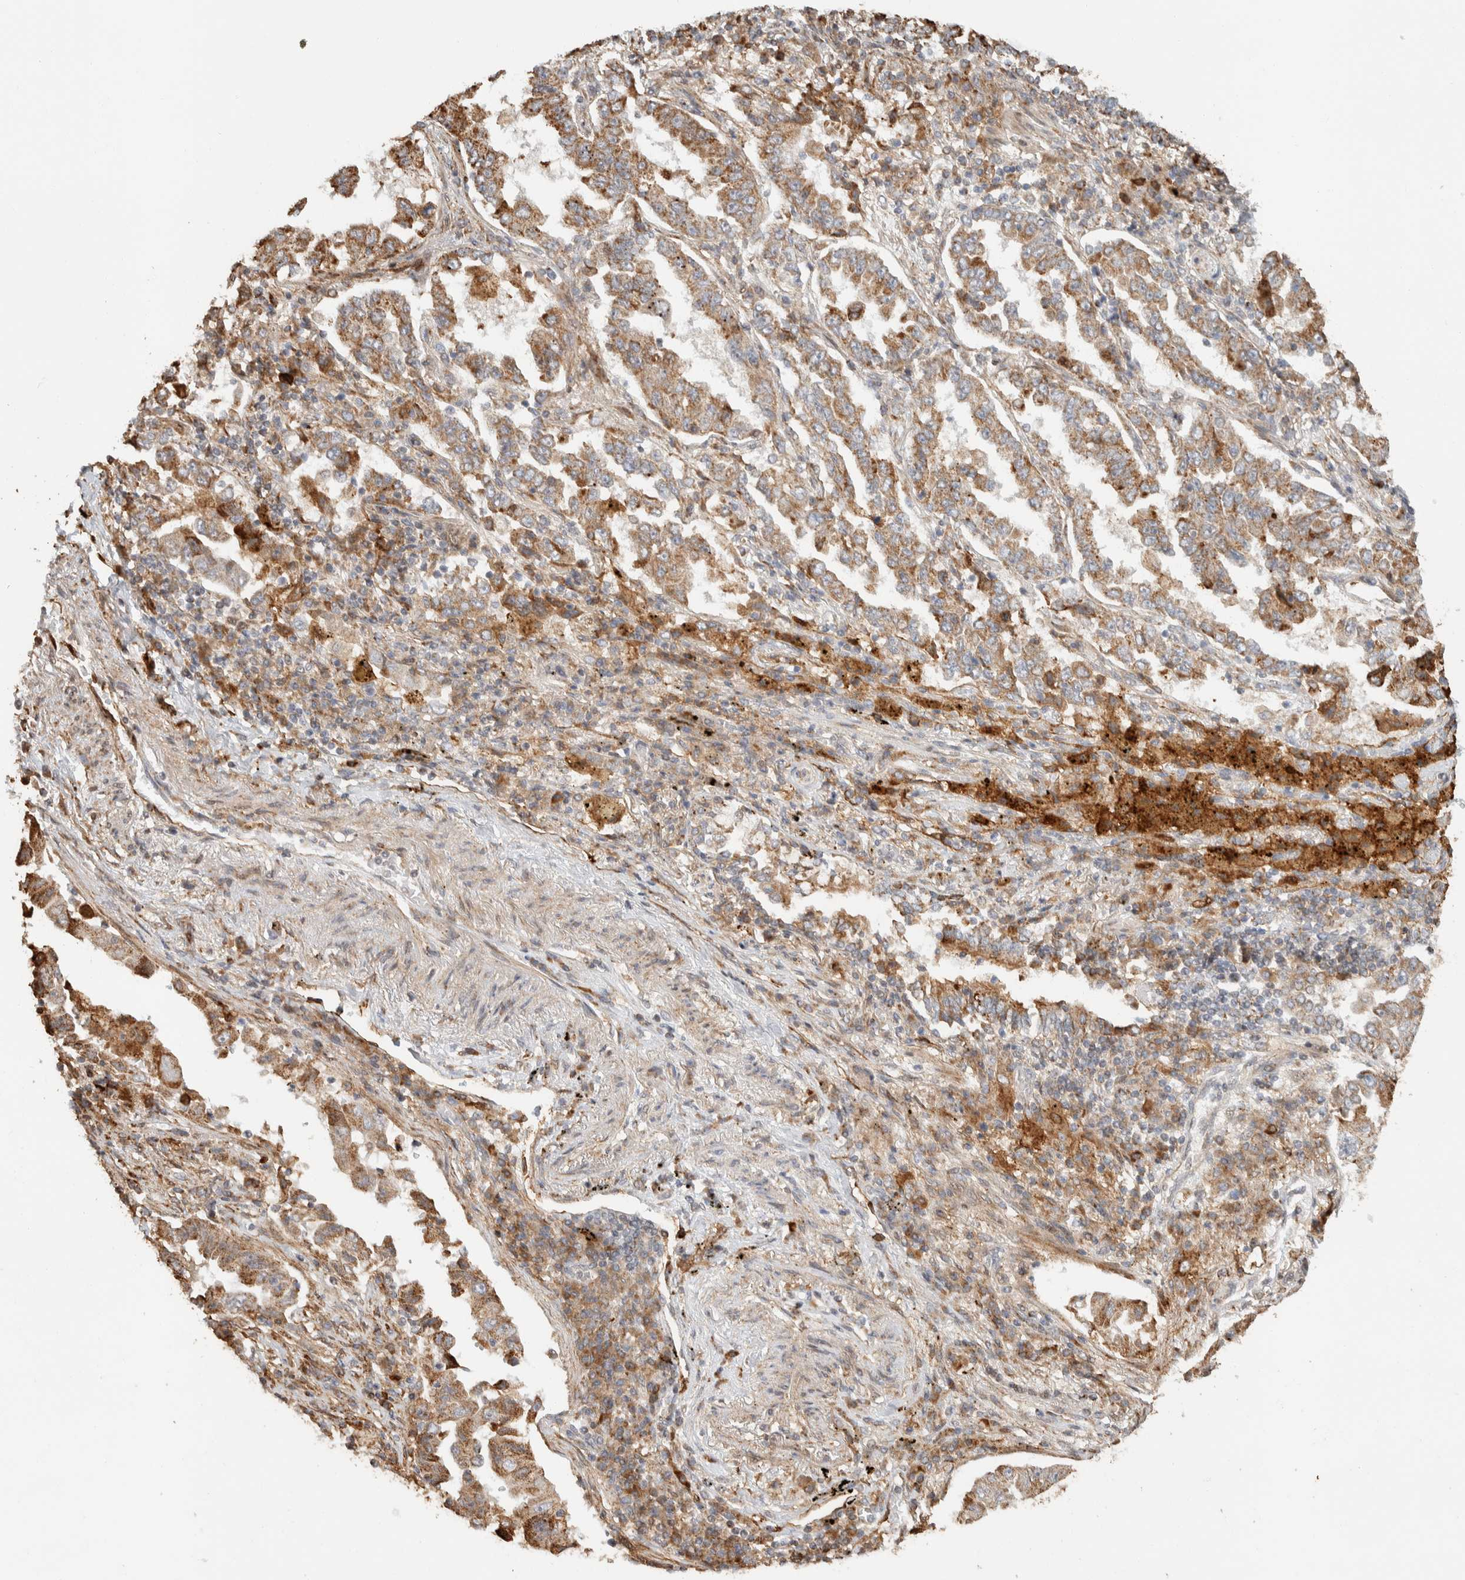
{"staining": {"intensity": "moderate", "quantity": ">75%", "location": "cytoplasmic/membranous"}, "tissue": "lung cancer", "cell_type": "Tumor cells", "image_type": "cancer", "snomed": [{"axis": "morphology", "description": "Adenocarcinoma, NOS"}, {"axis": "topography", "description": "Lung"}], "caption": "Protein analysis of lung cancer (adenocarcinoma) tissue shows moderate cytoplasmic/membranous staining in approximately >75% of tumor cells.", "gene": "KIF9", "patient": {"sex": "female", "age": 51}}